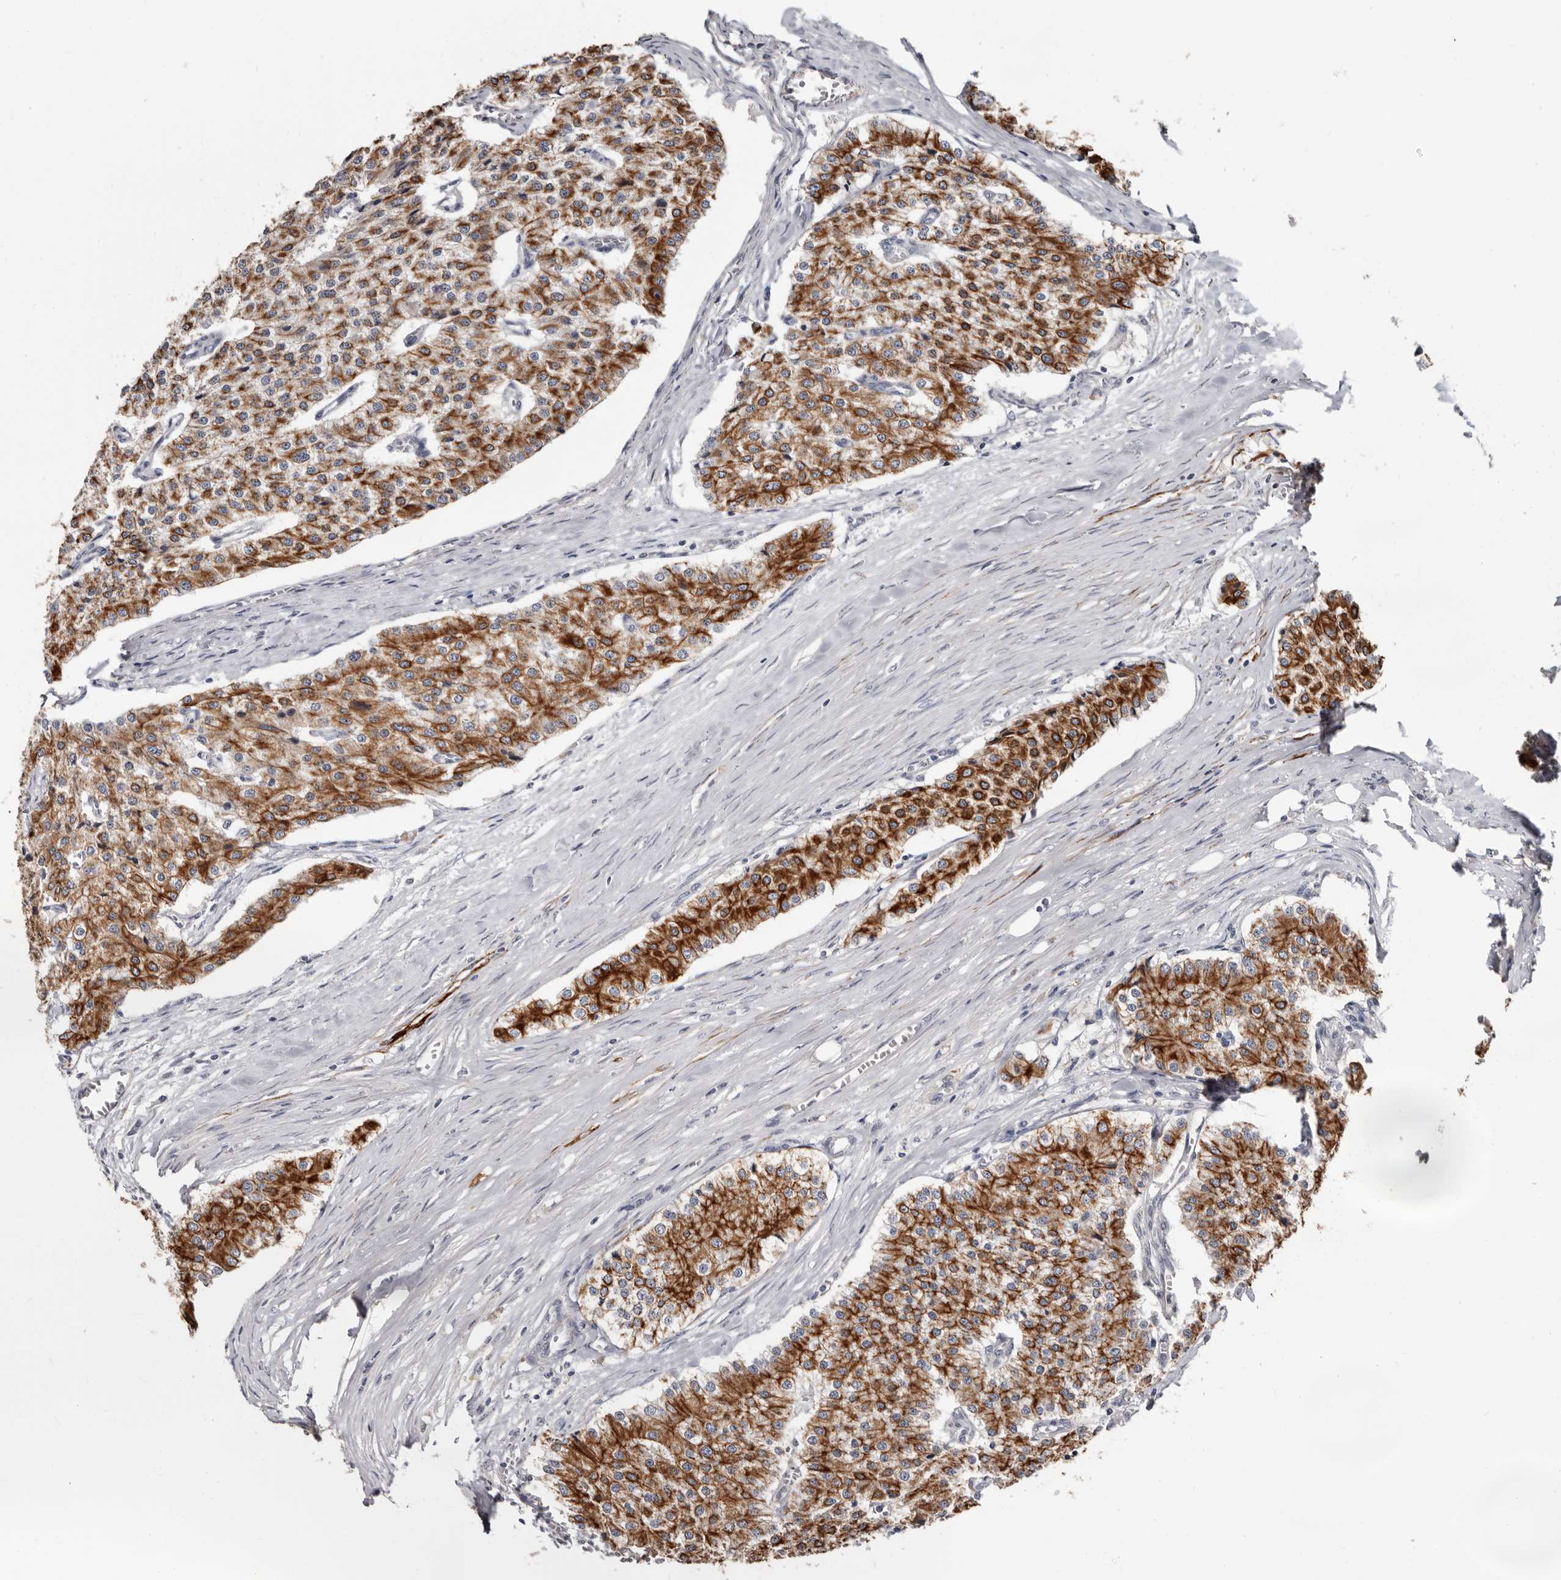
{"staining": {"intensity": "strong", "quantity": "25%-75%", "location": "cytoplasmic/membranous"}, "tissue": "carcinoid", "cell_type": "Tumor cells", "image_type": "cancer", "snomed": [{"axis": "morphology", "description": "Carcinoid, malignant, NOS"}, {"axis": "topography", "description": "Colon"}], "caption": "Human malignant carcinoid stained with a brown dye shows strong cytoplasmic/membranous positive expression in approximately 25%-75% of tumor cells.", "gene": "MRPL18", "patient": {"sex": "female", "age": 52}}